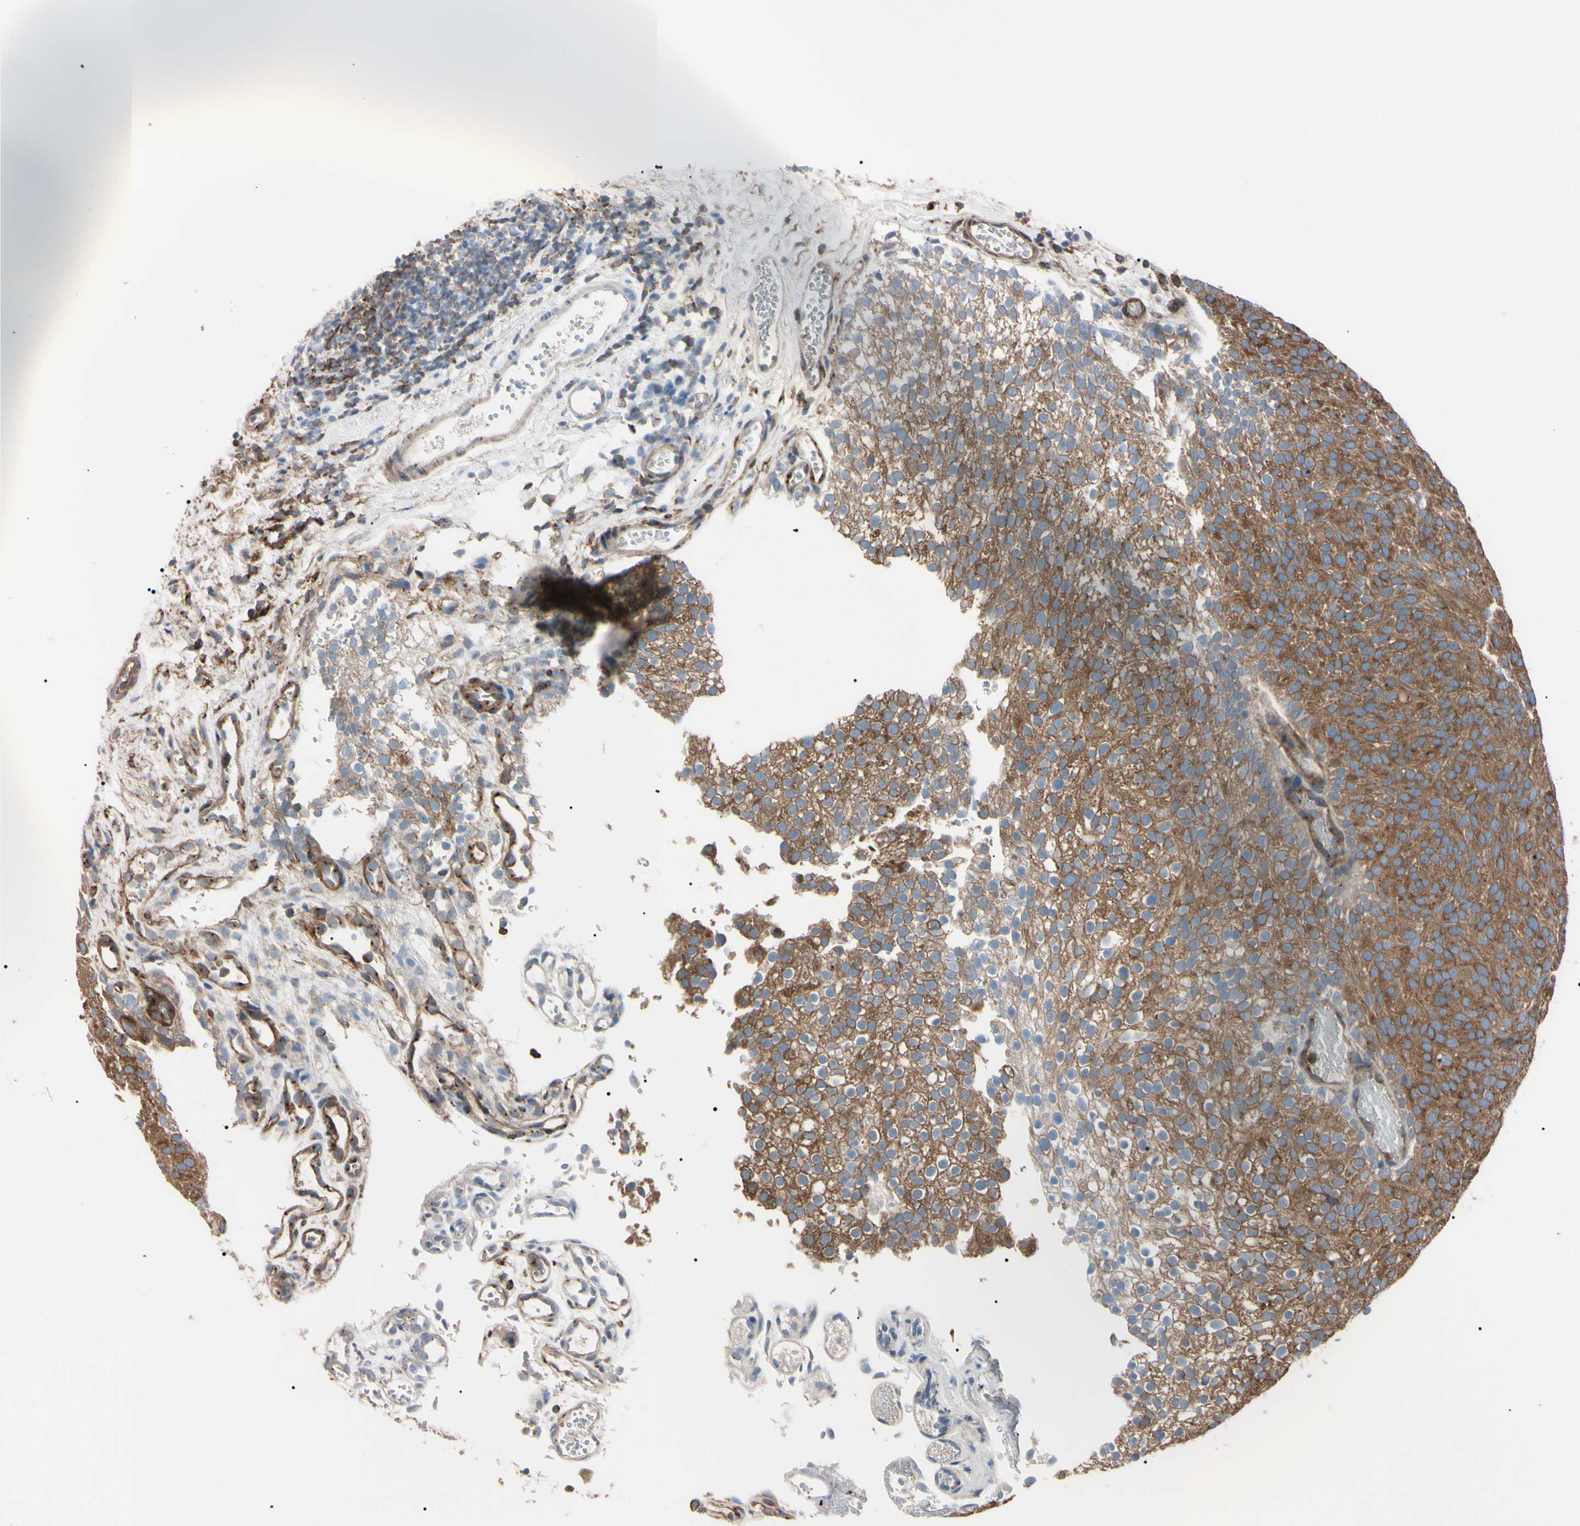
{"staining": {"intensity": "moderate", "quantity": ">75%", "location": "cytoplasmic/membranous"}, "tissue": "urothelial cancer", "cell_type": "Tumor cells", "image_type": "cancer", "snomed": [{"axis": "morphology", "description": "Urothelial carcinoma, Low grade"}, {"axis": "topography", "description": "Urinary bladder"}], "caption": "This image displays immunohistochemistry staining of human urothelial cancer, with medium moderate cytoplasmic/membranous positivity in about >75% of tumor cells.", "gene": "PRKACA", "patient": {"sex": "male", "age": 78}}